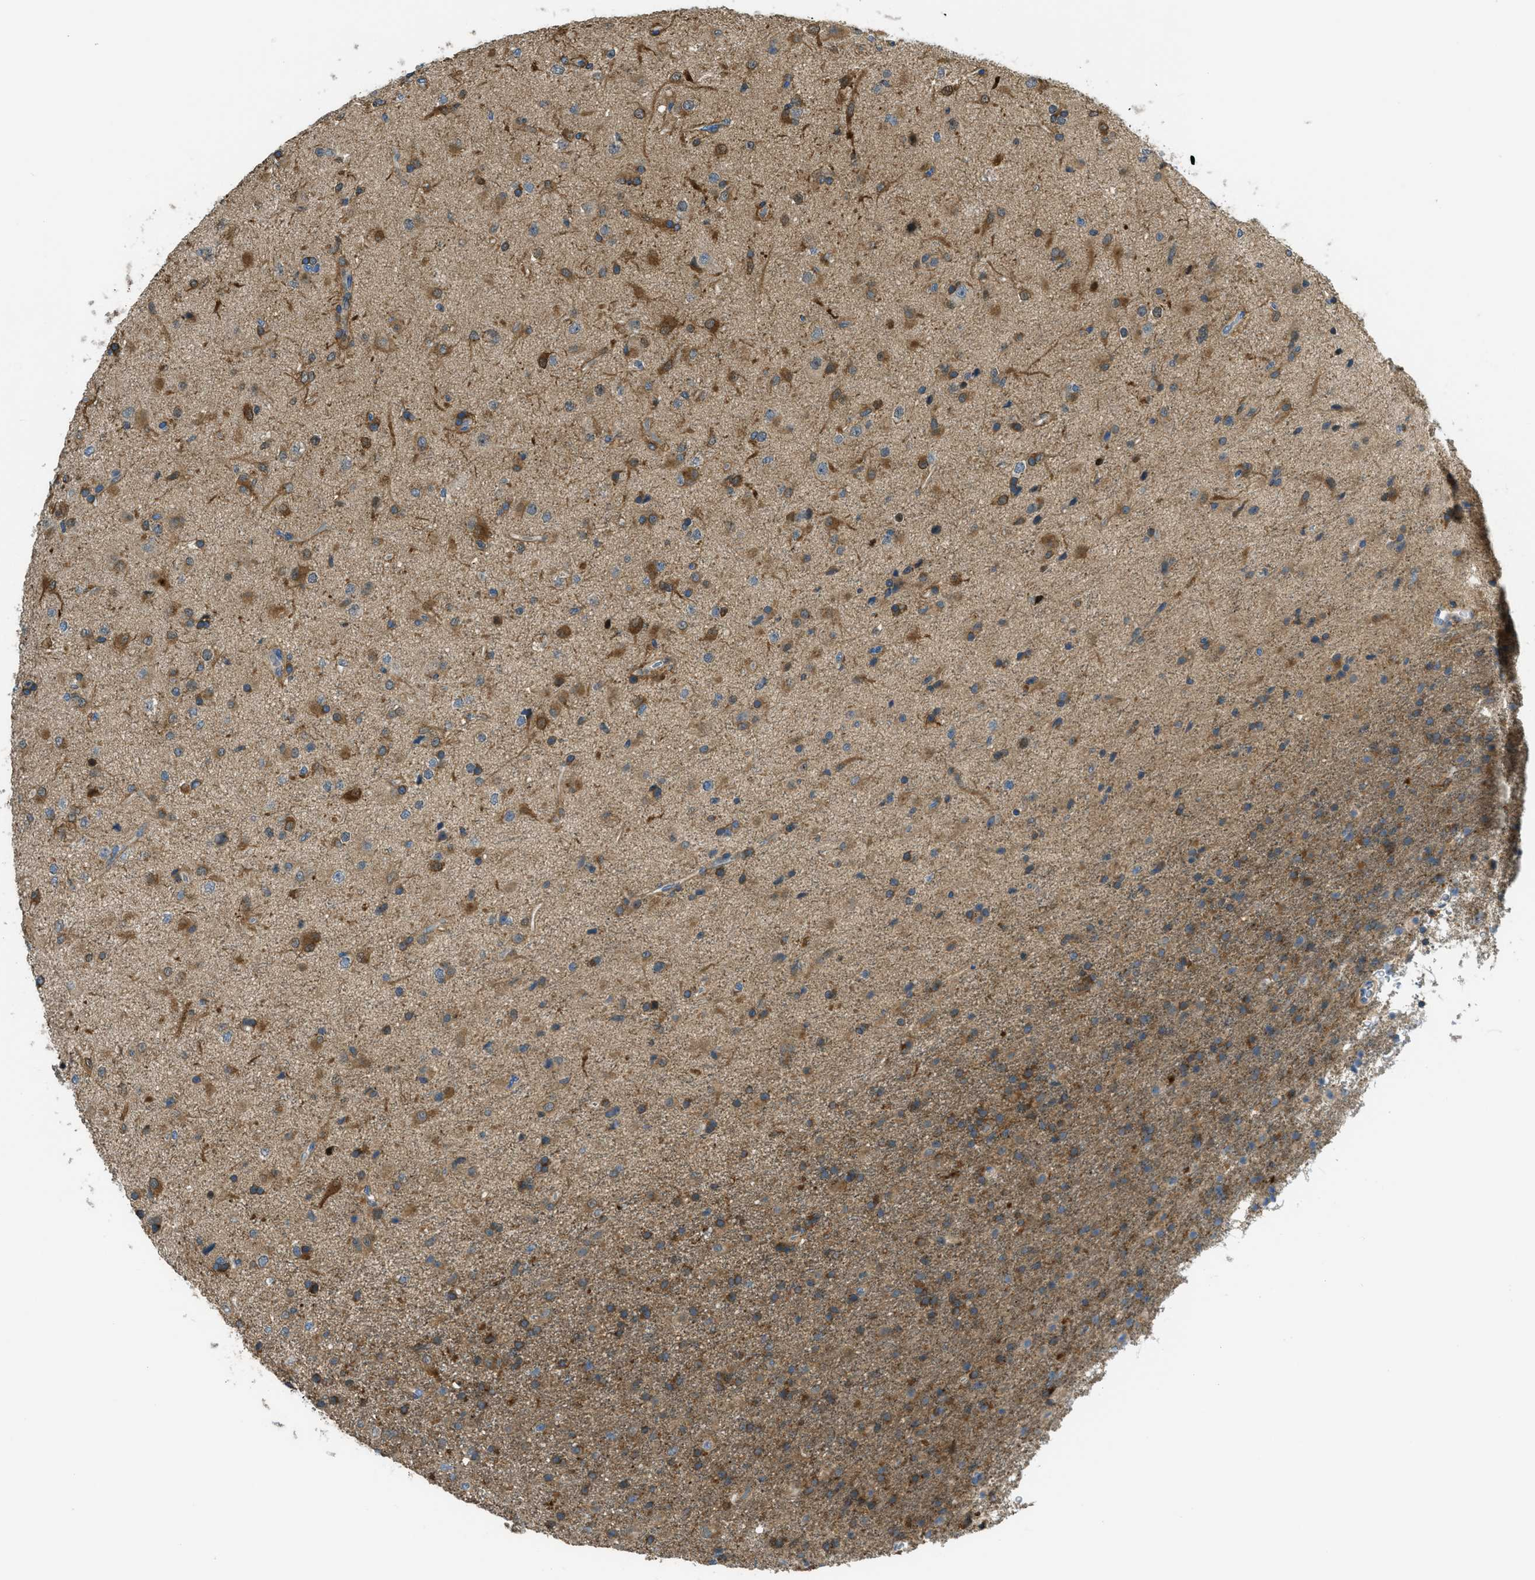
{"staining": {"intensity": "moderate", "quantity": "25%-75%", "location": "cytoplasmic/membranous"}, "tissue": "glioma", "cell_type": "Tumor cells", "image_type": "cancer", "snomed": [{"axis": "morphology", "description": "Glioma, malignant, Low grade"}, {"axis": "topography", "description": "Brain"}], "caption": "A micrograph of glioma stained for a protein reveals moderate cytoplasmic/membranous brown staining in tumor cells.", "gene": "RFFL", "patient": {"sex": "male", "age": 65}}